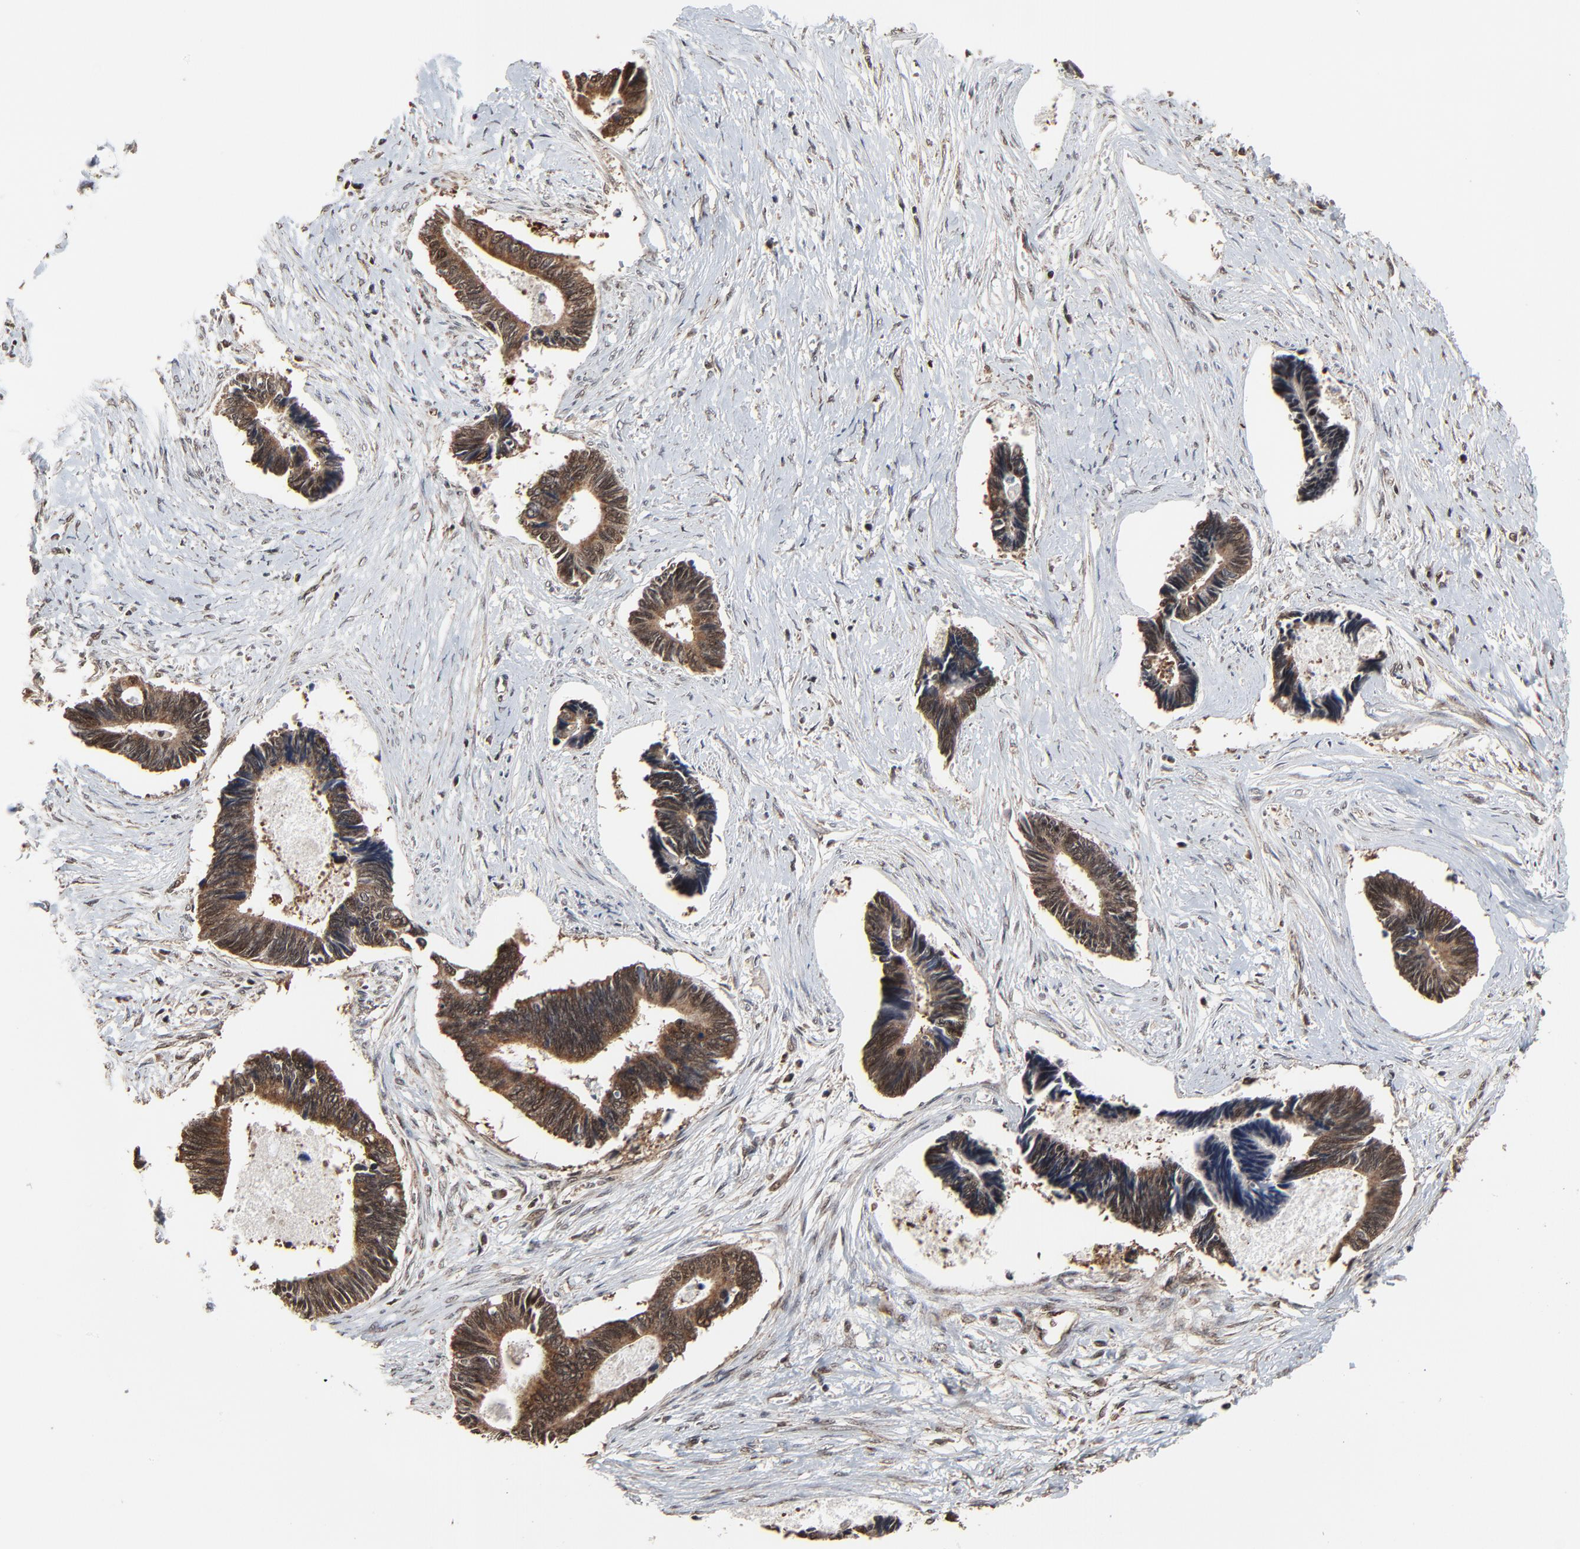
{"staining": {"intensity": "moderate", "quantity": ">75%", "location": "cytoplasmic/membranous,nuclear"}, "tissue": "pancreatic cancer", "cell_type": "Tumor cells", "image_type": "cancer", "snomed": [{"axis": "morphology", "description": "Adenocarcinoma, NOS"}, {"axis": "topography", "description": "Pancreas"}], "caption": "Immunohistochemical staining of pancreatic cancer (adenocarcinoma) exhibits medium levels of moderate cytoplasmic/membranous and nuclear expression in about >75% of tumor cells. (IHC, brightfield microscopy, high magnification).", "gene": "RHOJ", "patient": {"sex": "female", "age": 70}}